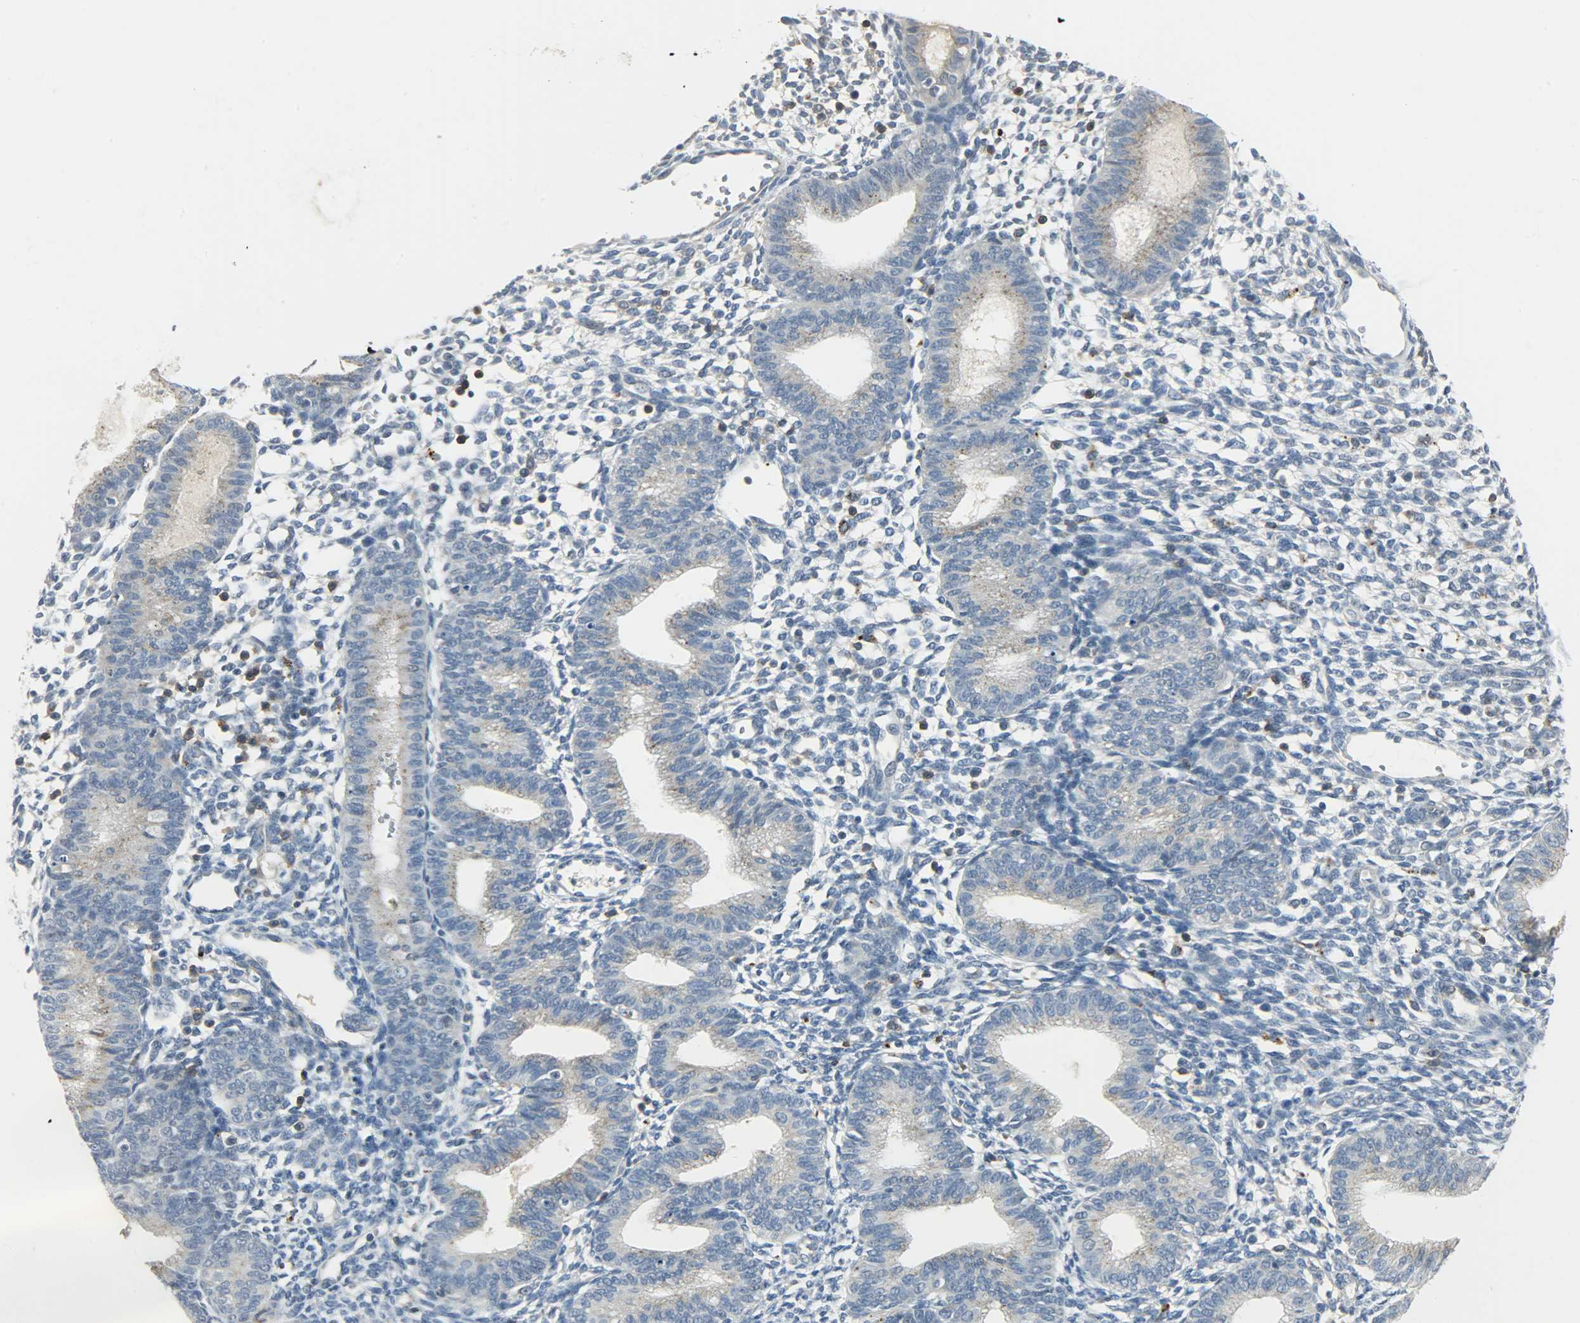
{"staining": {"intensity": "moderate", "quantity": "<25%", "location": "cytoplasmic/membranous"}, "tissue": "endometrium", "cell_type": "Cells in endometrial stroma", "image_type": "normal", "snomed": [{"axis": "morphology", "description": "Normal tissue, NOS"}, {"axis": "topography", "description": "Endometrium"}], "caption": "Immunohistochemistry (IHC) histopathology image of unremarkable endometrium stained for a protein (brown), which demonstrates low levels of moderate cytoplasmic/membranous positivity in approximately <25% of cells in endometrial stroma.", "gene": "CD4", "patient": {"sex": "female", "age": 61}}